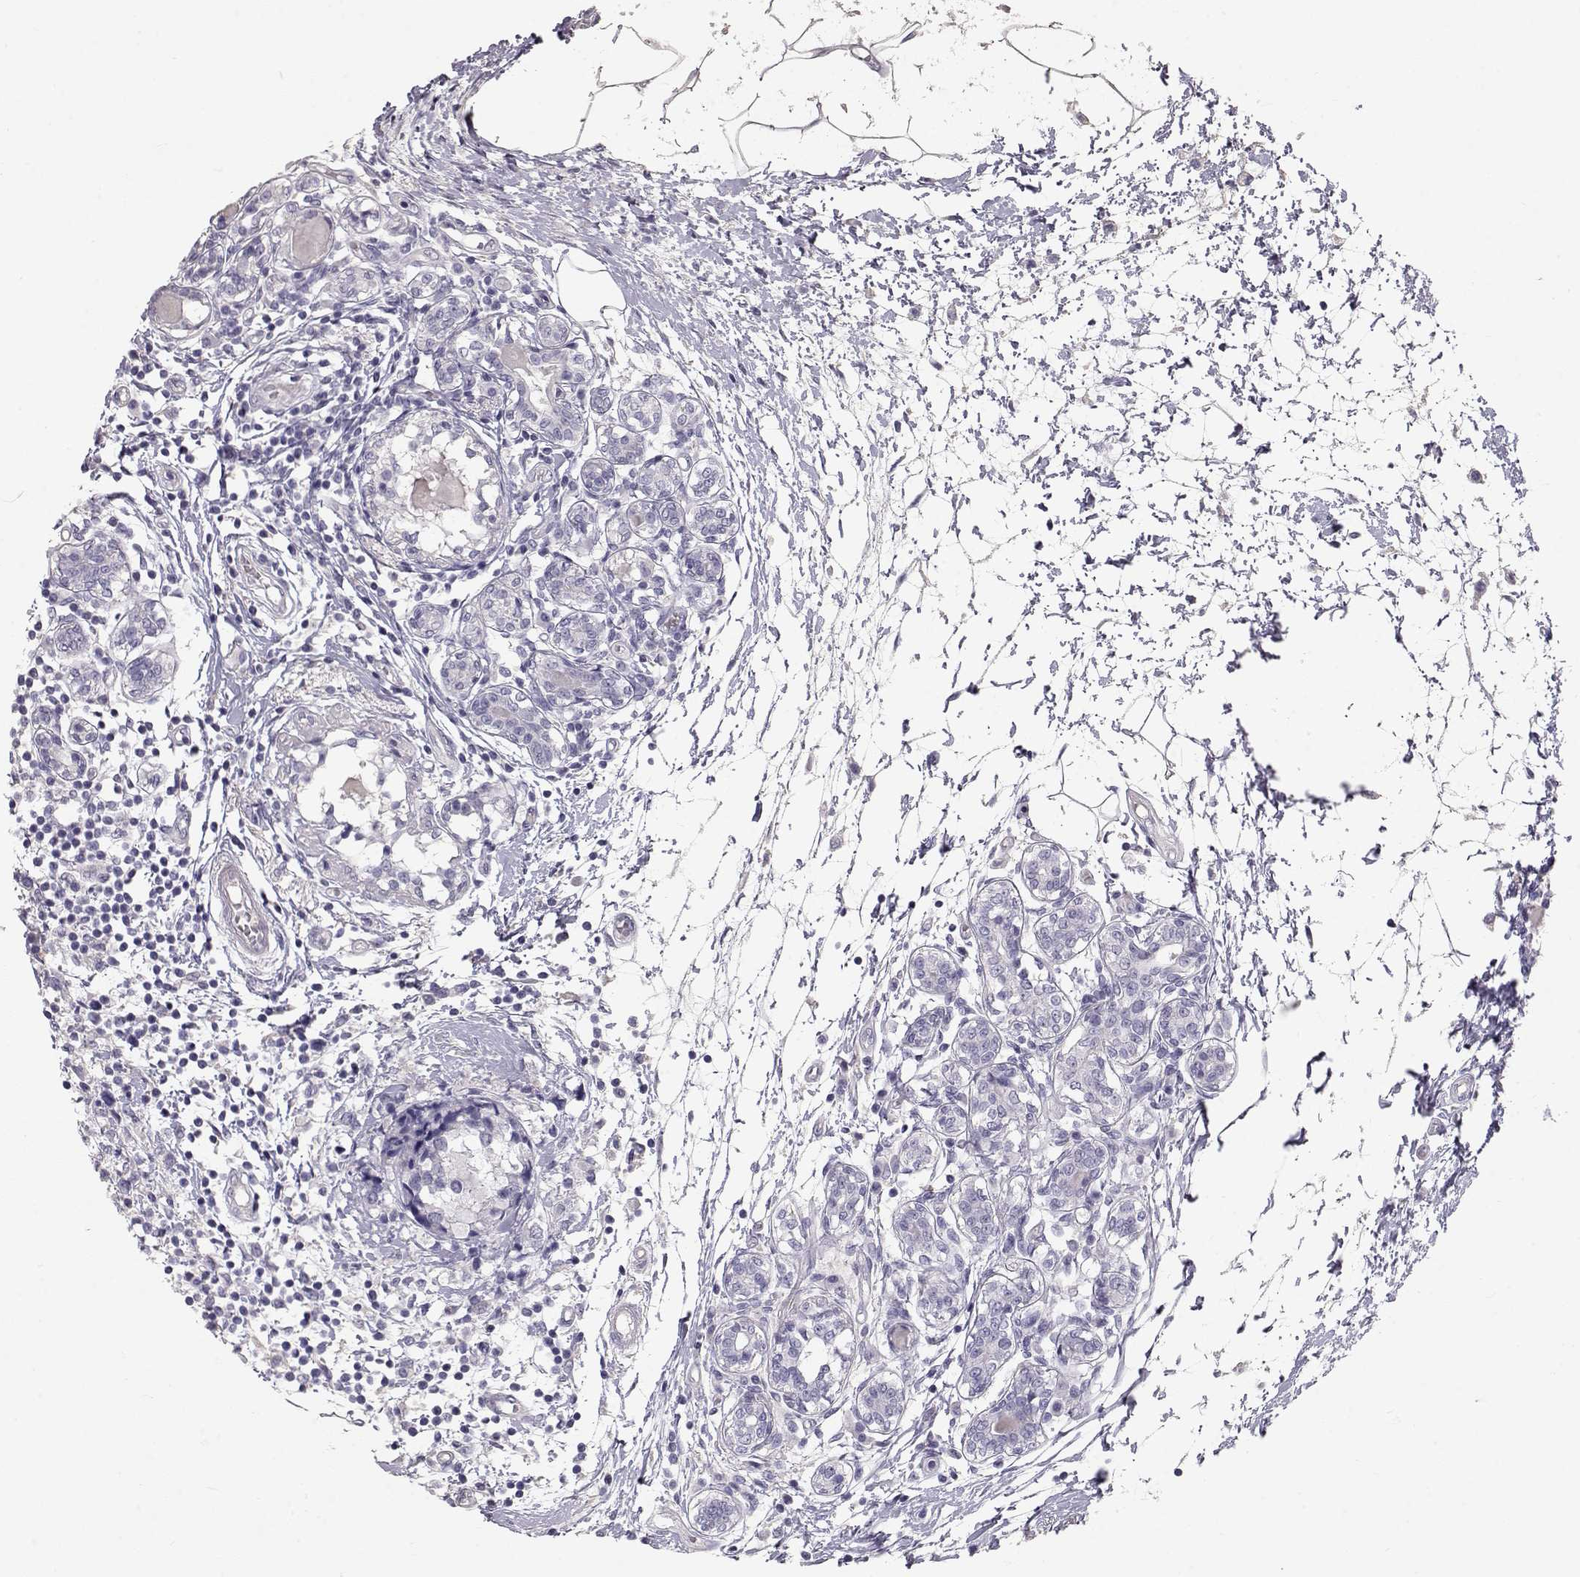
{"staining": {"intensity": "negative", "quantity": "none", "location": "none"}, "tissue": "breast cancer", "cell_type": "Tumor cells", "image_type": "cancer", "snomed": [{"axis": "morphology", "description": "Lobular carcinoma"}, {"axis": "topography", "description": "Breast"}], "caption": "There is no significant expression in tumor cells of breast cancer. (DAB (3,3'-diaminobenzidine) immunohistochemistry, high magnification).", "gene": "SLC18A1", "patient": {"sex": "female", "age": 59}}